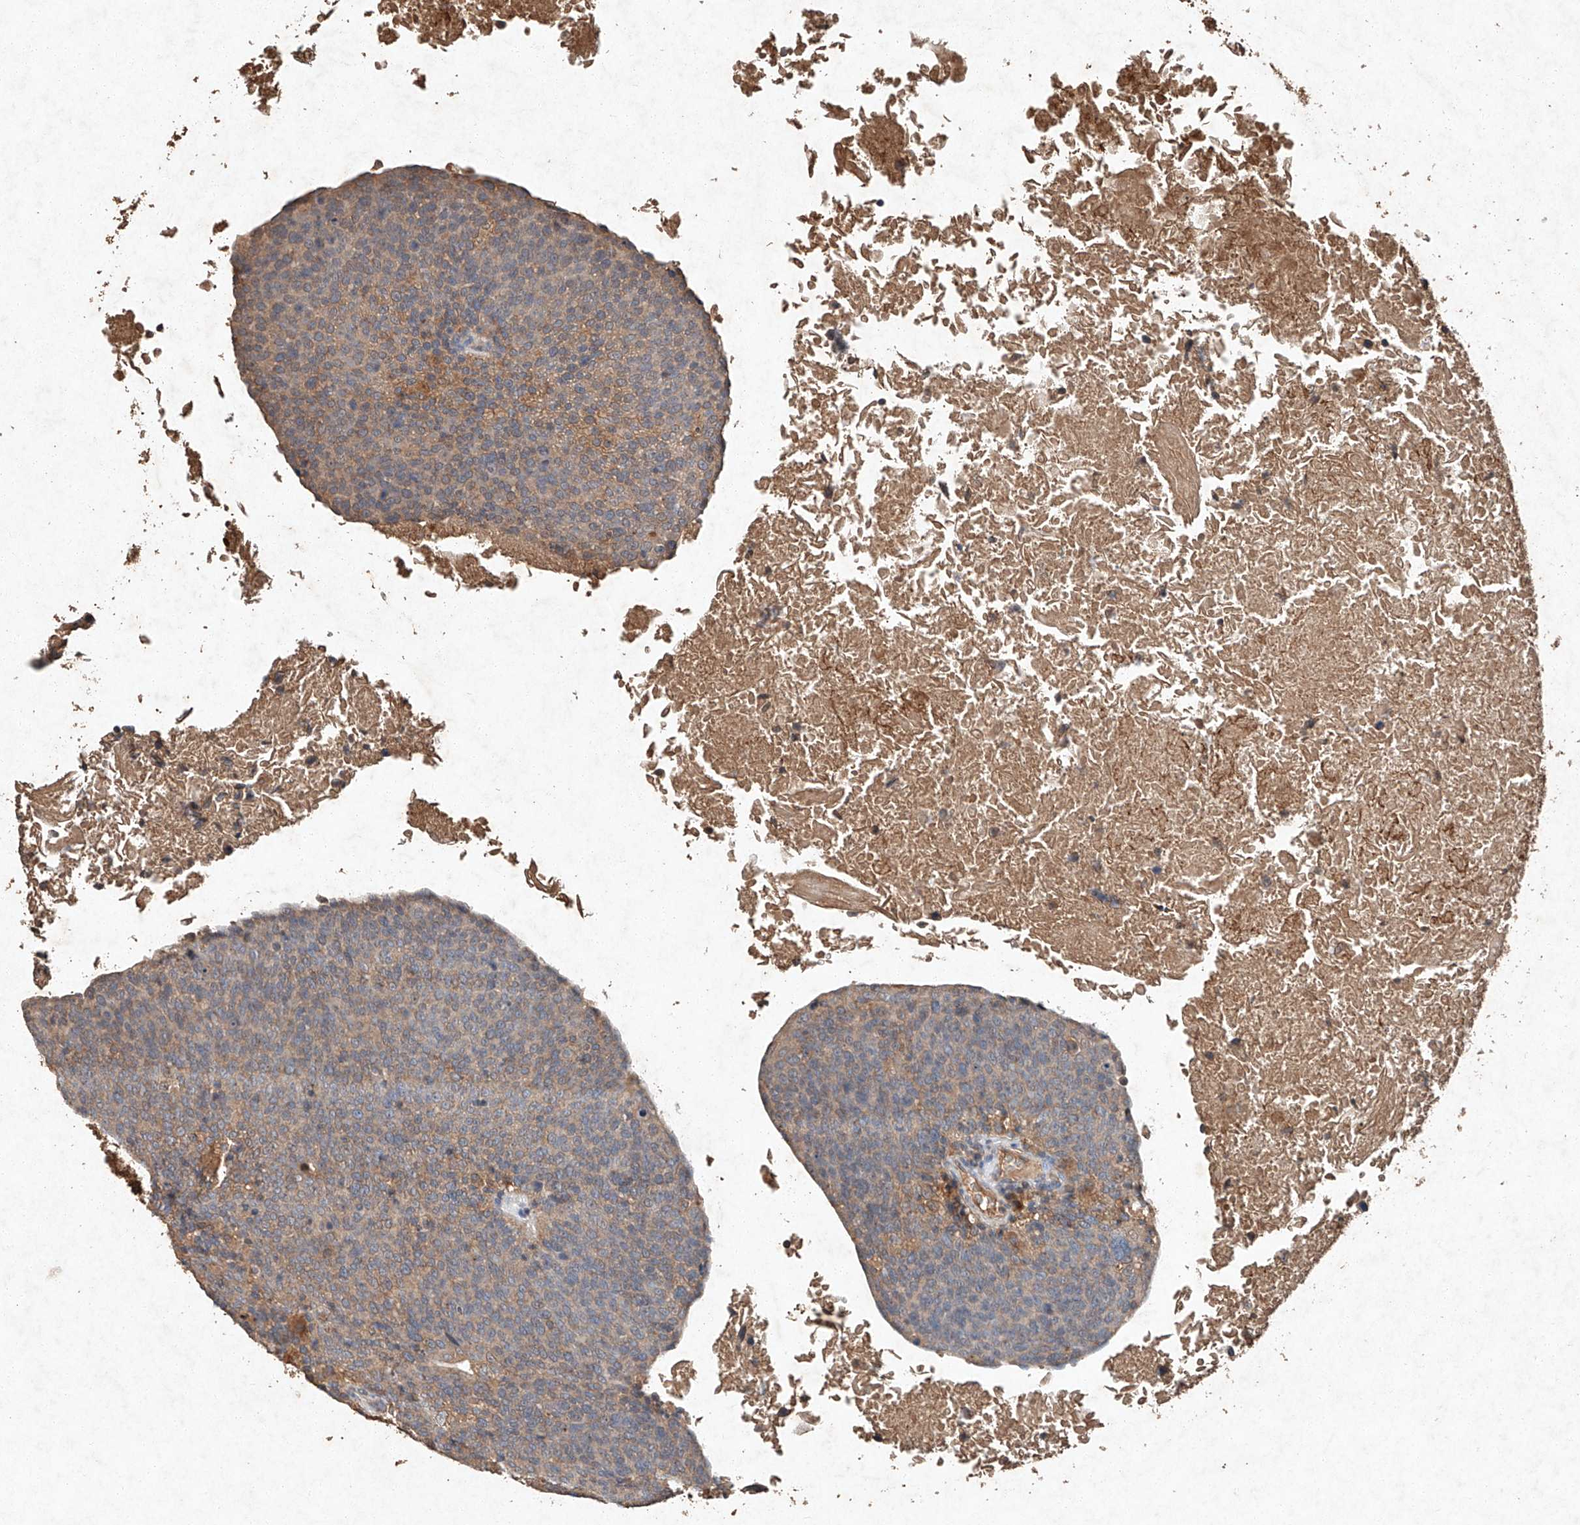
{"staining": {"intensity": "weak", "quantity": ">75%", "location": "cytoplasmic/membranous"}, "tissue": "head and neck cancer", "cell_type": "Tumor cells", "image_type": "cancer", "snomed": [{"axis": "morphology", "description": "Squamous cell carcinoma, NOS"}, {"axis": "morphology", "description": "Squamous cell carcinoma, metastatic, NOS"}, {"axis": "topography", "description": "Lymph node"}, {"axis": "topography", "description": "Head-Neck"}], "caption": "Head and neck metastatic squamous cell carcinoma stained with IHC reveals weak cytoplasmic/membranous staining in approximately >75% of tumor cells.", "gene": "STK3", "patient": {"sex": "male", "age": 62}}